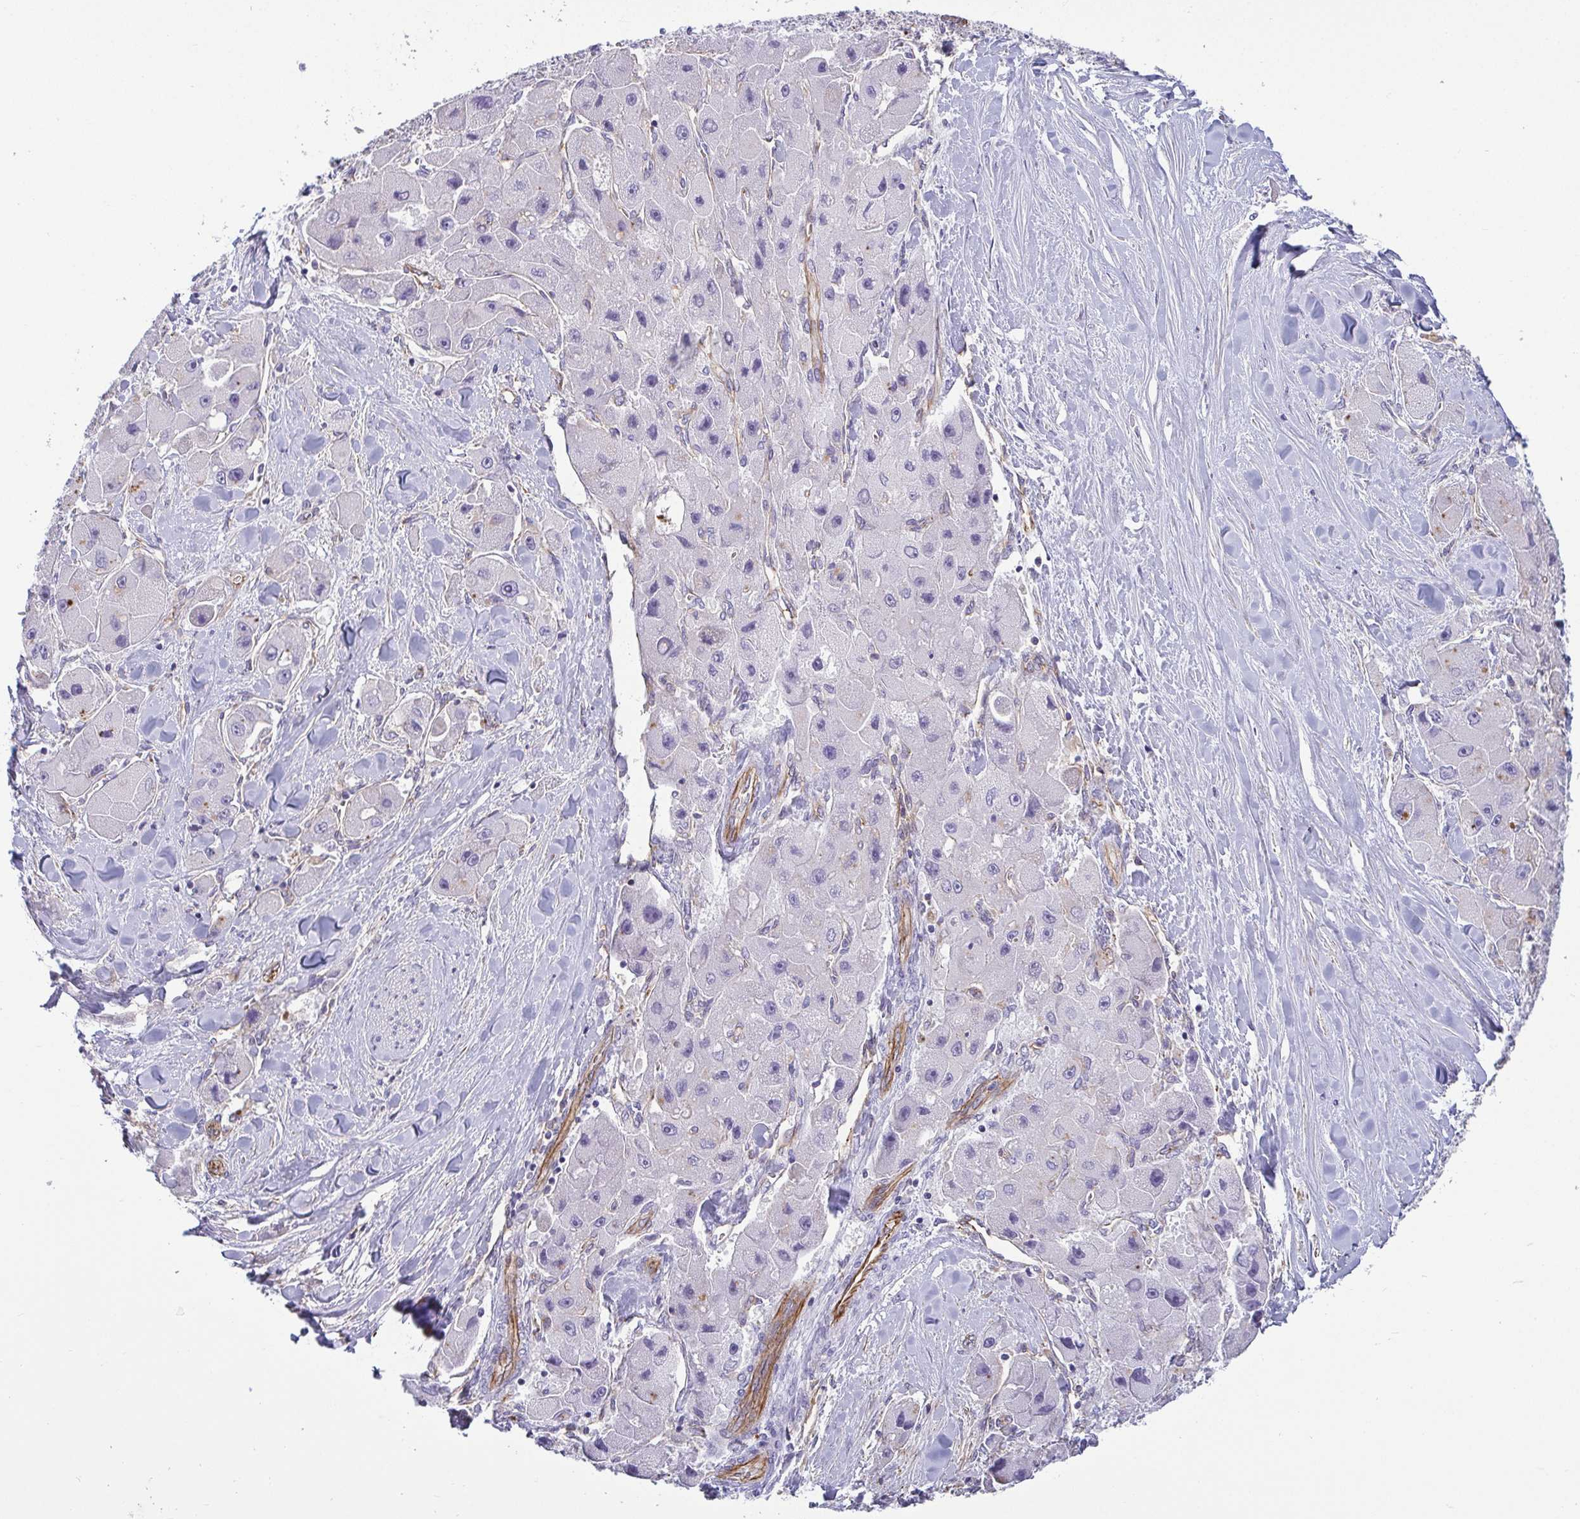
{"staining": {"intensity": "negative", "quantity": "none", "location": "none"}, "tissue": "liver cancer", "cell_type": "Tumor cells", "image_type": "cancer", "snomed": [{"axis": "morphology", "description": "Carcinoma, Hepatocellular, NOS"}, {"axis": "topography", "description": "Liver"}], "caption": "The immunohistochemistry (IHC) image has no significant staining in tumor cells of hepatocellular carcinoma (liver) tissue.", "gene": "LIMA1", "patient": {"sex": "male", "age": 24}}